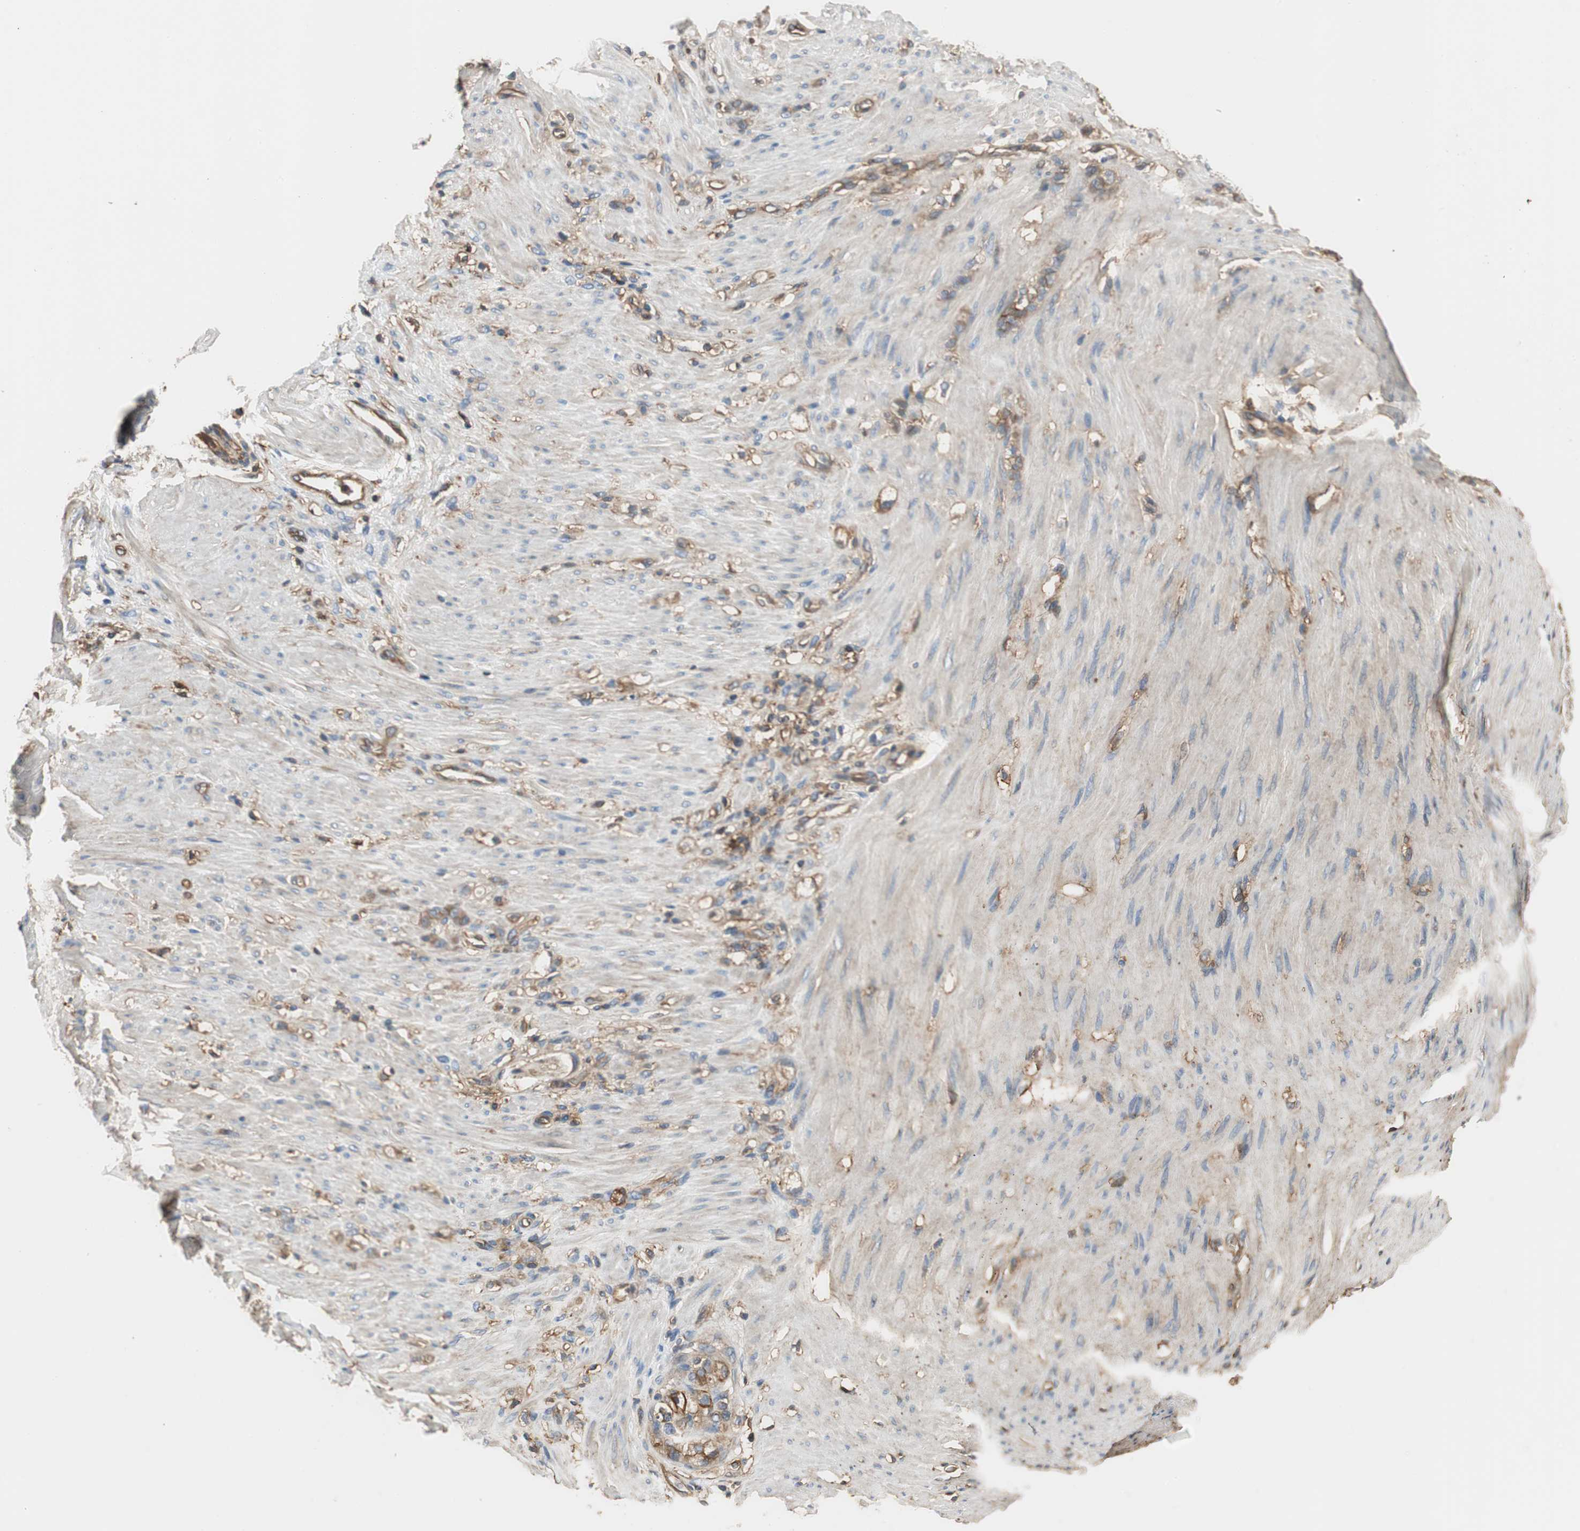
{"staining": {"intensity": "moderate", "quantity": "25%-75%", "location": "cytoplasmic/membranous"}, "tissue": "stomach cancer", "cell_type": "Tumor cells", "image_type": "cancer", "snomed": [{"axis": "morphology", "description": "Adenocarcinoma, NOS"}, {"axis": "topography", "description": "Stomach"}], "caption": "There is medium levels of moderate cytoplasmic/membranous positivity in tumor cells of stomach adenocarcinoma, as demonstrated by immunohistochemical staining (brown color).", "gene": "IL1RL1", "patient": {"sex": "male", "age": 82}}